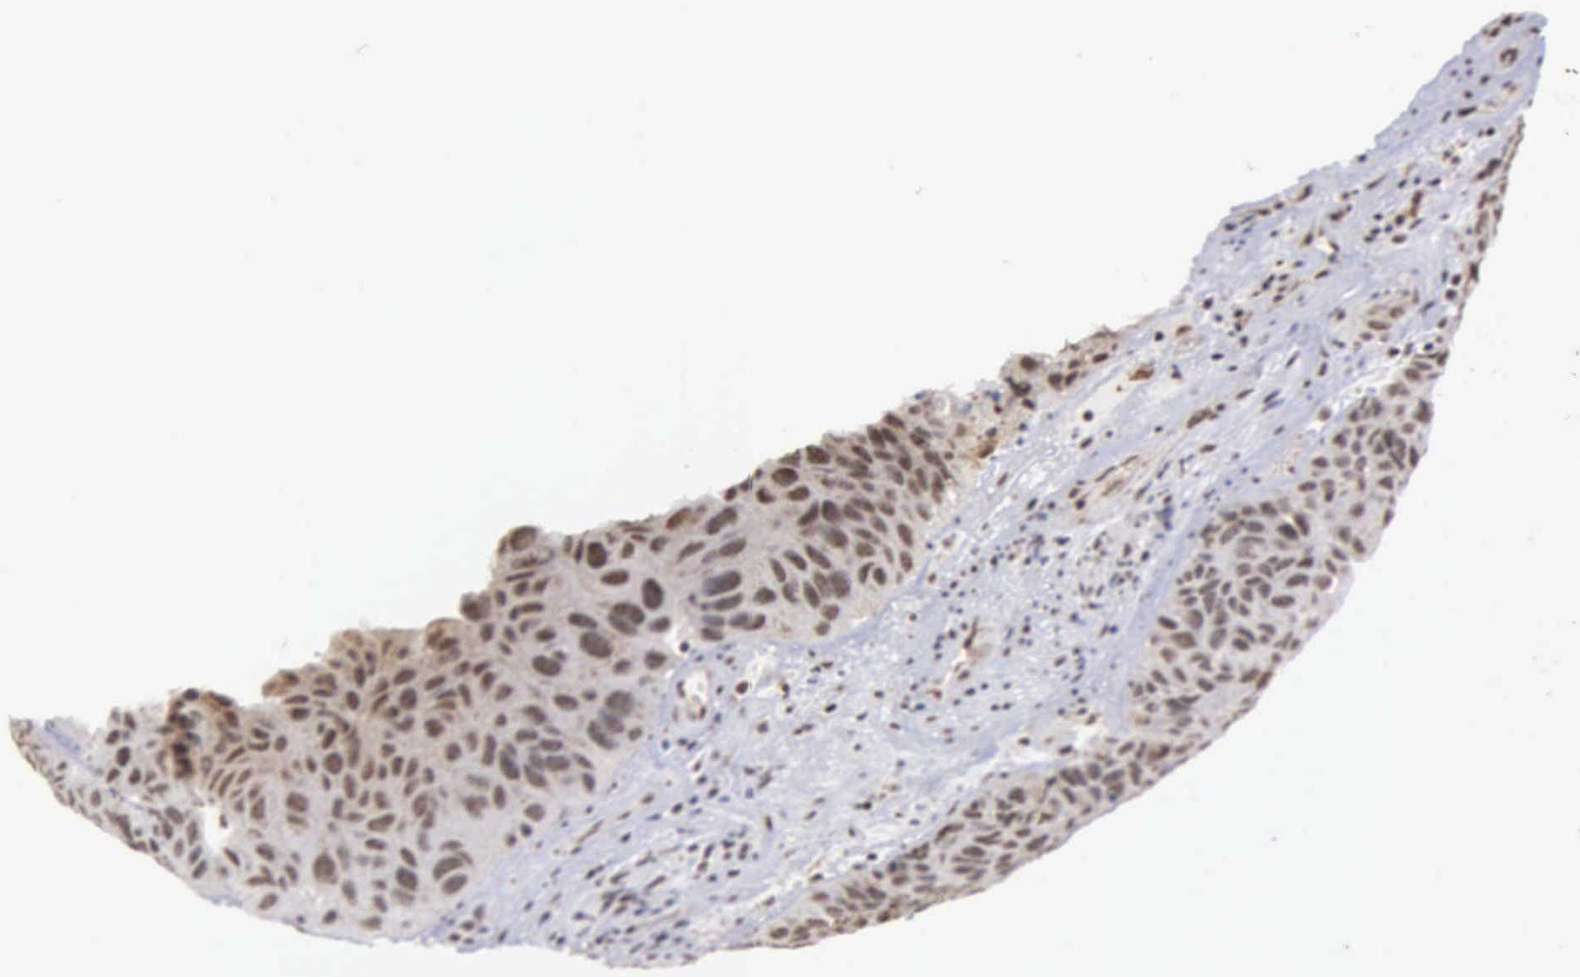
{"staining": {"intensity": "moderate", "quantity": ">75%", "location": "cytoplasmic/membranous,nuclear"}, "tissue": "urothelial cancer", "cell_type": "Tumor cells", "image_type": "cancer", "snomed": [{"axis": "morphology", "description": "Urothelial carcinoma, High grade"}, {"axis": "topography", "description": "Urinary bladder"}], "caption": "Urothelial cancer stained with a brown dye demonstrates moderate cytoplasmic/membranous and nuclear positive staining in about >75% of tumor cells.", "gene": "GTF2A1", "patient": {"sex": "male", "age": 66}}